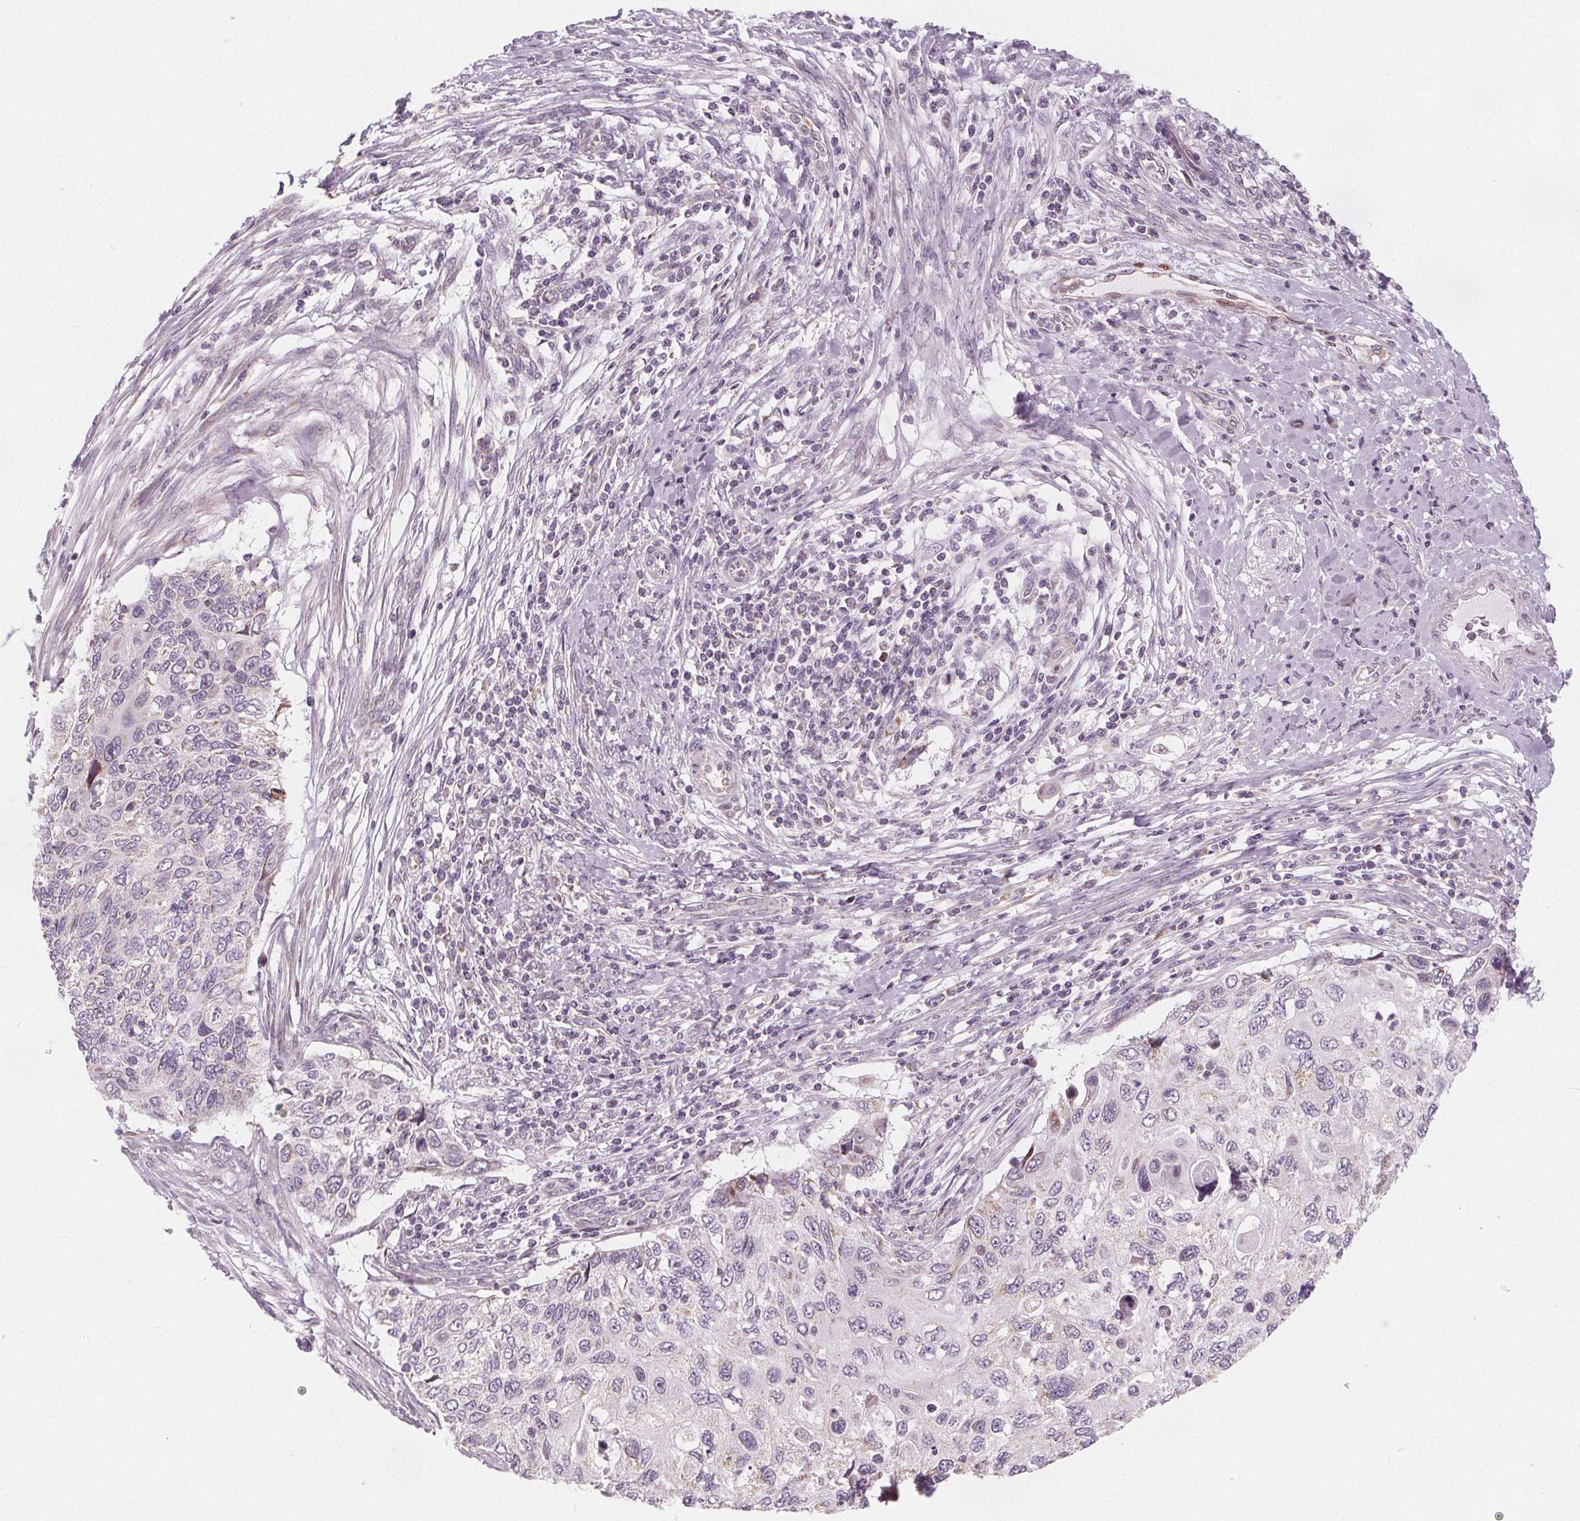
{"staining": {"intensity": "negative", "quantity": "none", "location": "none"}, "tissue": "cervical cancer", "cell_type": "Tumor cells", "image_type": "cancer", "snomed": [{"axis": "morphology", "description": "Squamous cell carcinoma, NOS"}, {"axis": "topography", "description": "Cervix"}], "caption": "Tumor cells are negative for brown protein staining in cervical cancer (squamous cell carcinoma).", "gene": "NUP210L", "patient": {"sex": "female", "age": 70}}